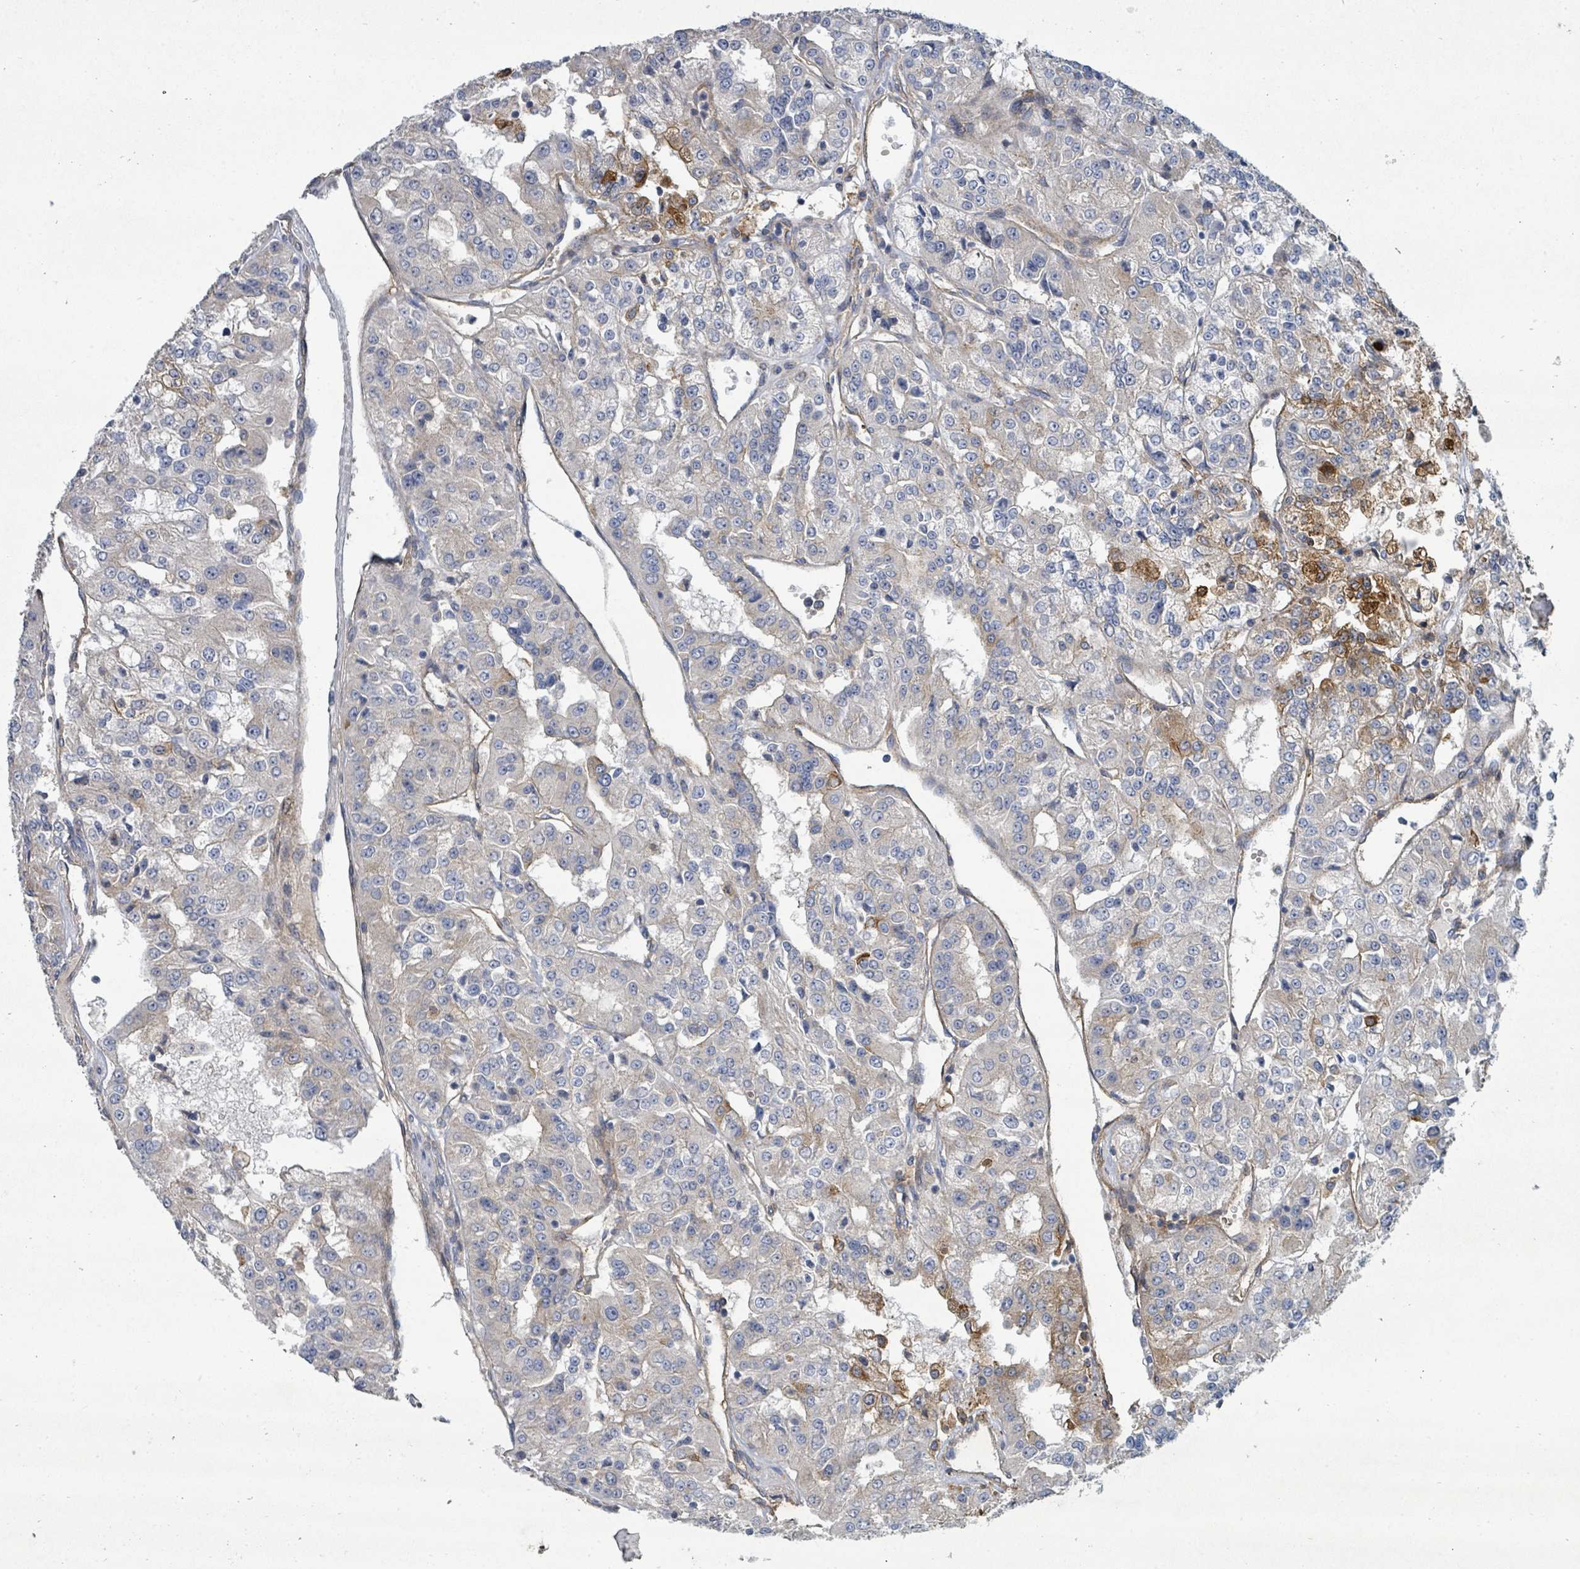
{"staining": {"intensity": "negative", "quantity": "none", "location": "none"}, "tissue": "renal cancer", "cell_type": "Tumor cells", "image_type": "cancer", "snomed": [{"axis": "morphology", "description": "Adenocarcinoma, NOS"}, {"axis": "topography", "description": "Kidney"}], "caption": "Protein analysis of renal cancer displays no significant expression in tumor cells.", "gene": "IFIT1", "patient": {"sex": "female", "age": 63}}